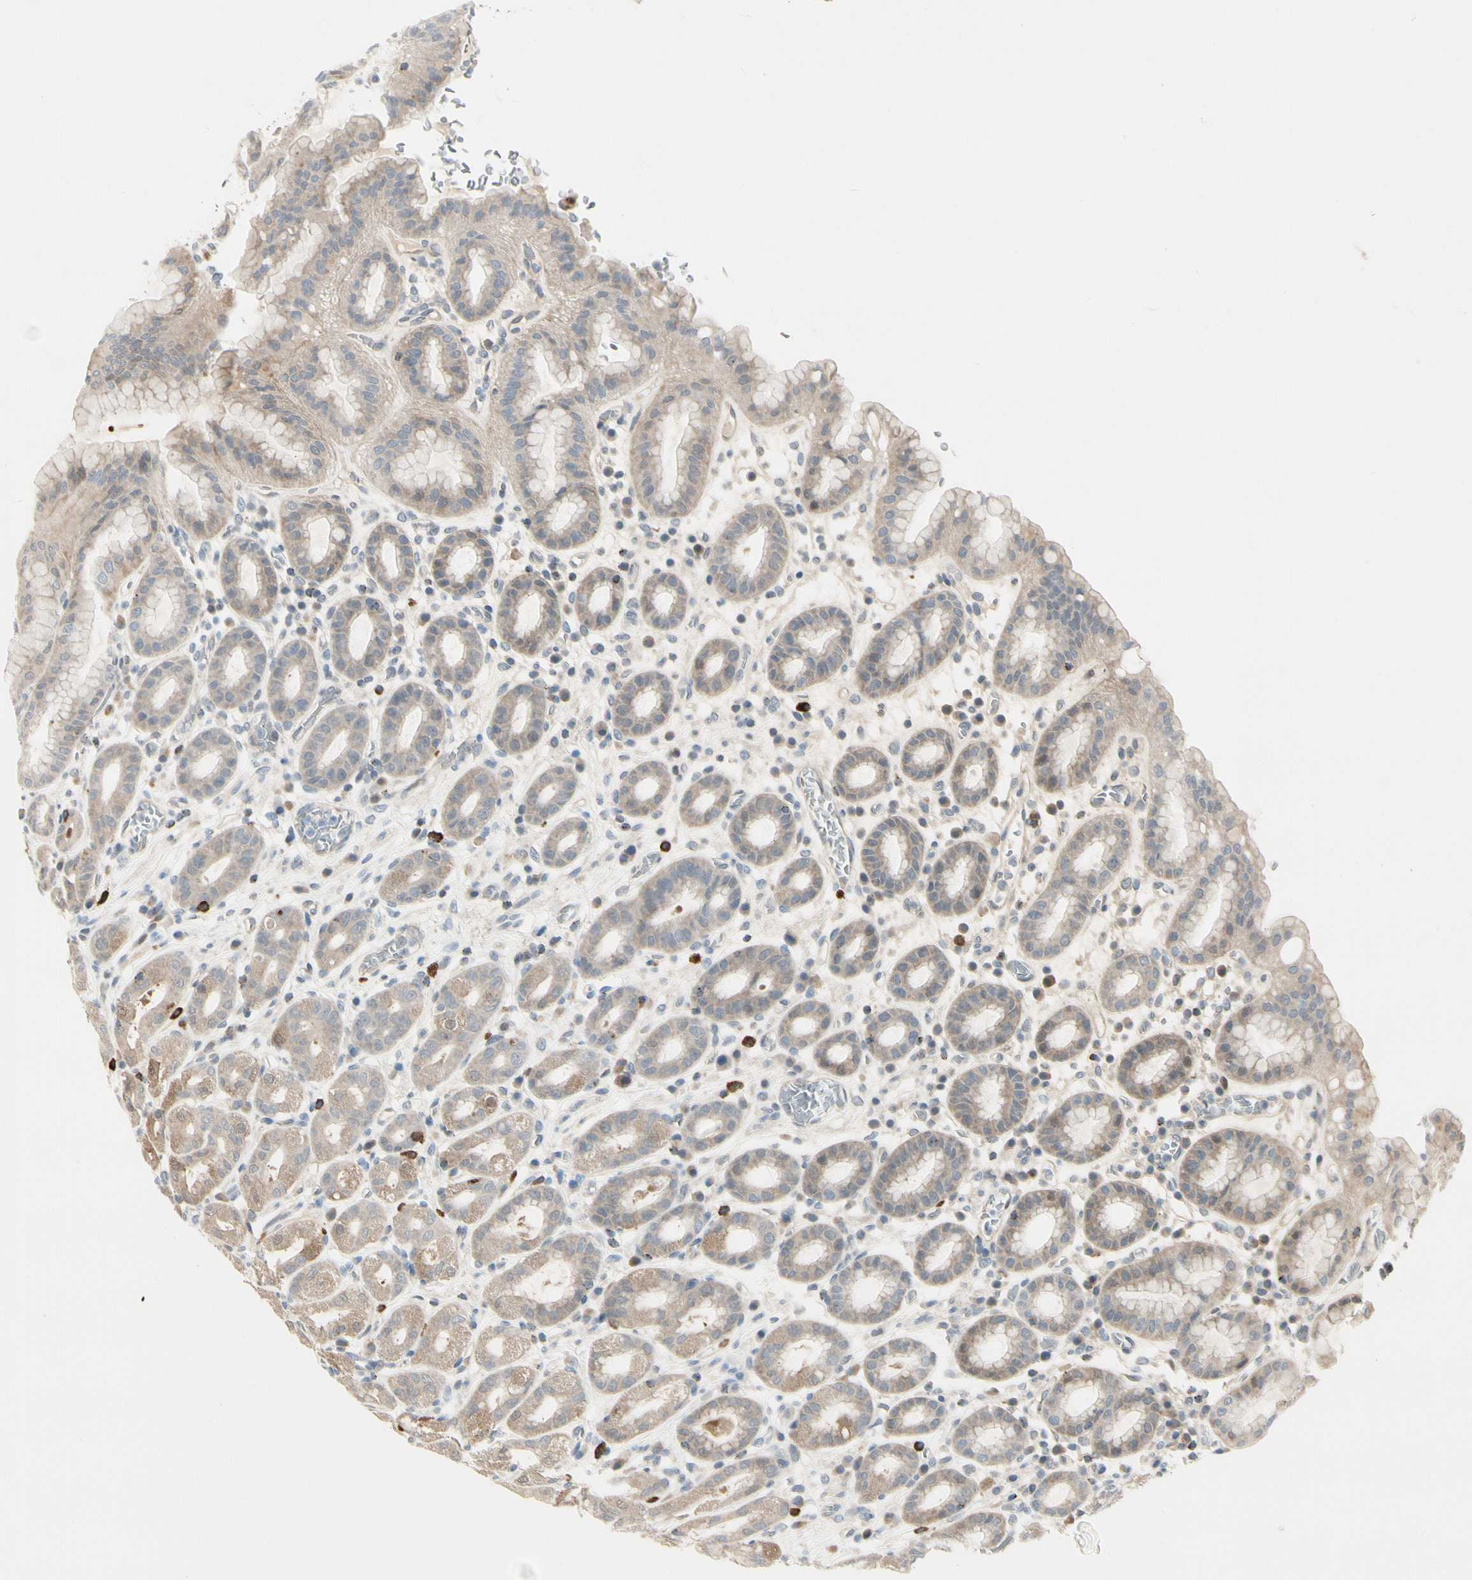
{"staining": {"intensity": "weak", "quantity": "25%-75%", "location": "cytoplasmic/membranous"}, "tissue": "stomach", "cell_type": "Glandular cells", "image_type": "normal", "snomed": [{"axis": "morphology", "description": "Normal tissue, NOS"}, {"axis": "topography", "description": "Stomach, upper"}], "caption": "Human stomach stained for a protein (brown) shows weak cytoplasmic/membranous positive positivity in about 25%-75% of glandular cells.", "gene": "EVC", "patient": {"sex": "male", "age": 68}}